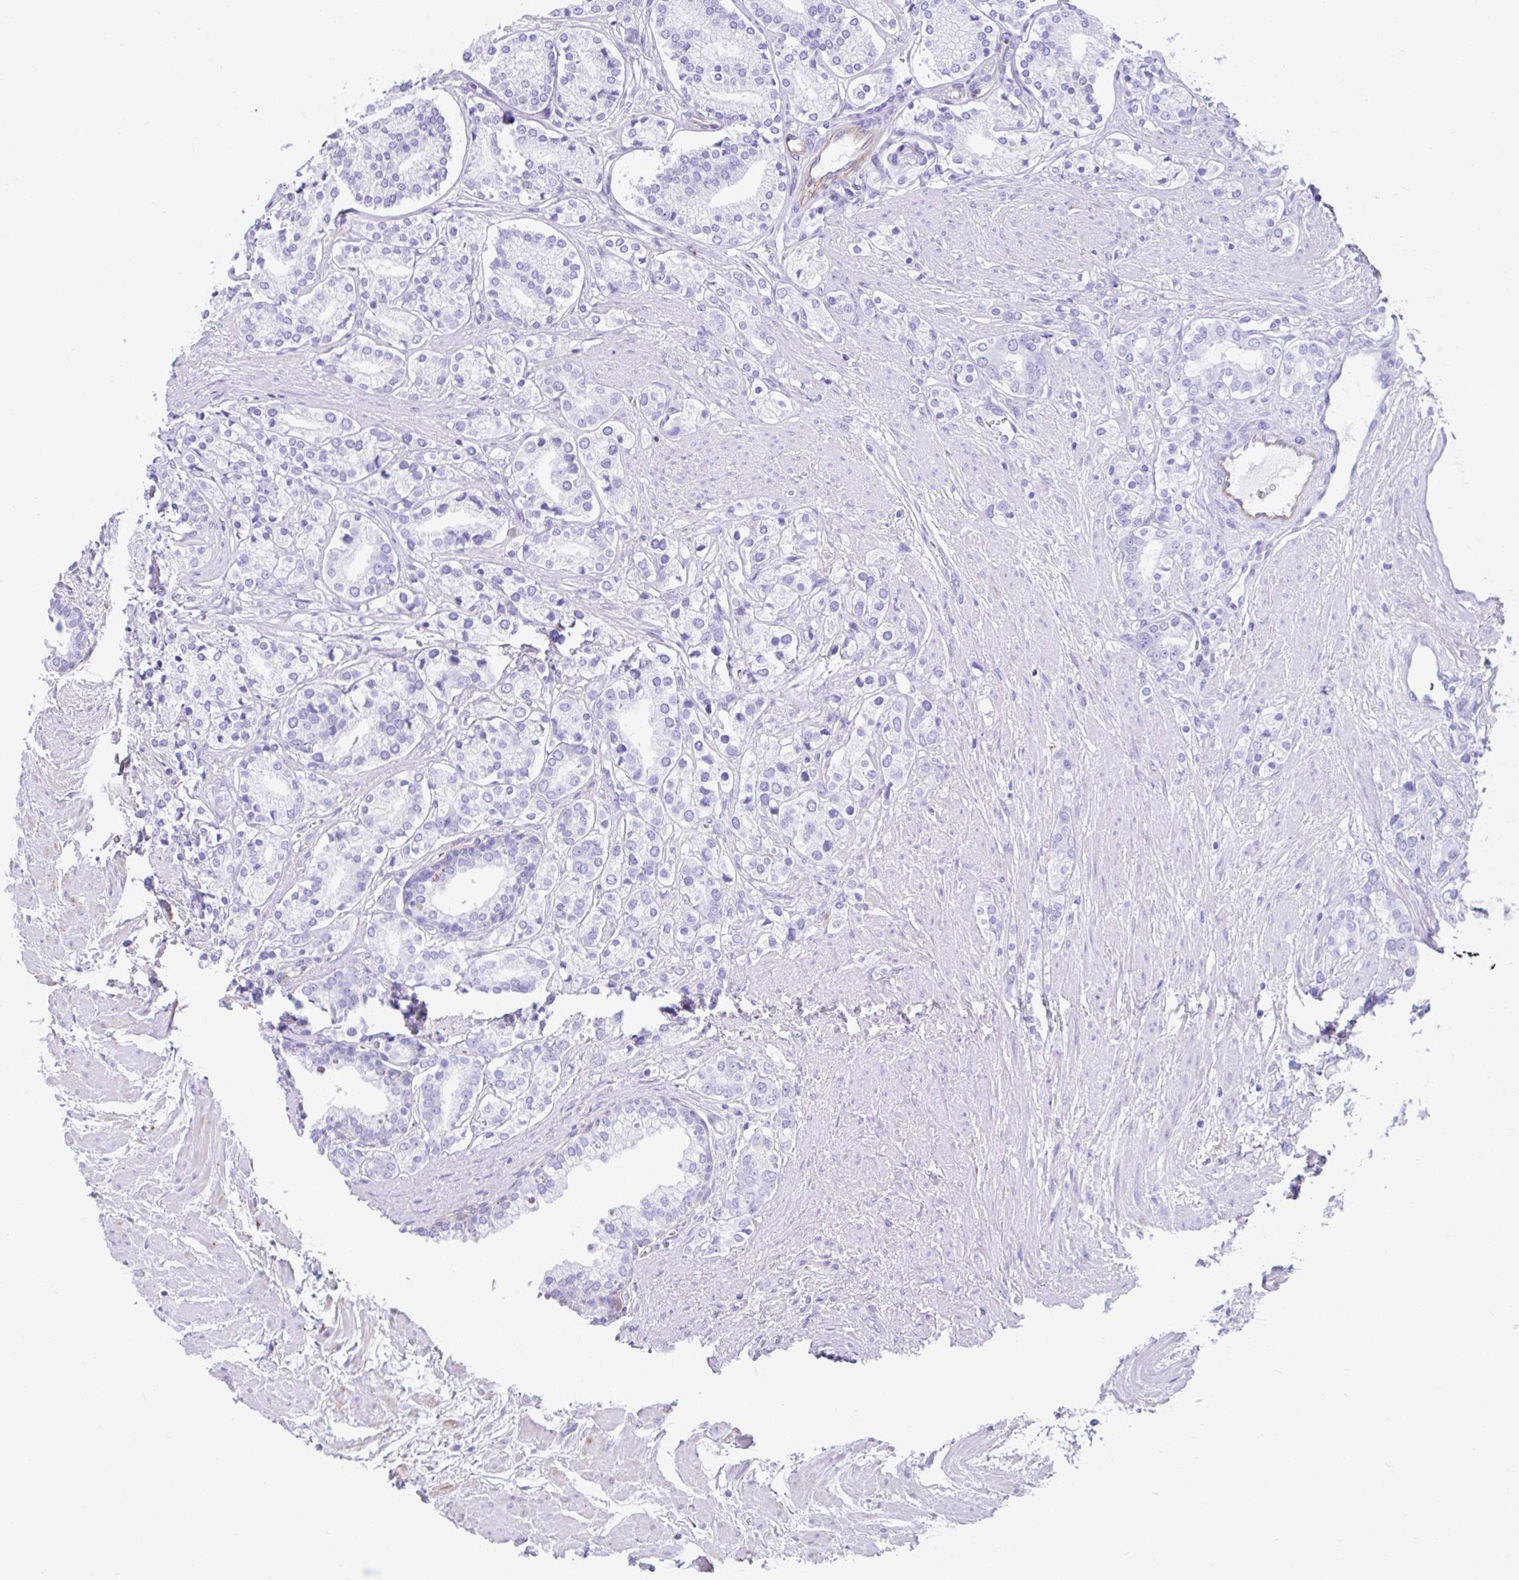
{"staining": {"intensity": "negative", "quantity": "none", "location": "none"}, "tissue": "prostate cancer", "cell_type": "Tumor cells", "image_type": "cancer", "snomed": [{"axis": "morphology", "description": "Adenocarcinoma, High grade"}, {"axis": "topography", "description": "Prostate"}], "caption": "Prostate cancer stained for a protein using IHC displays no expression tumor cells.", "gene": "FAM107A", "patient": {"sex": "male", "age": 58}}